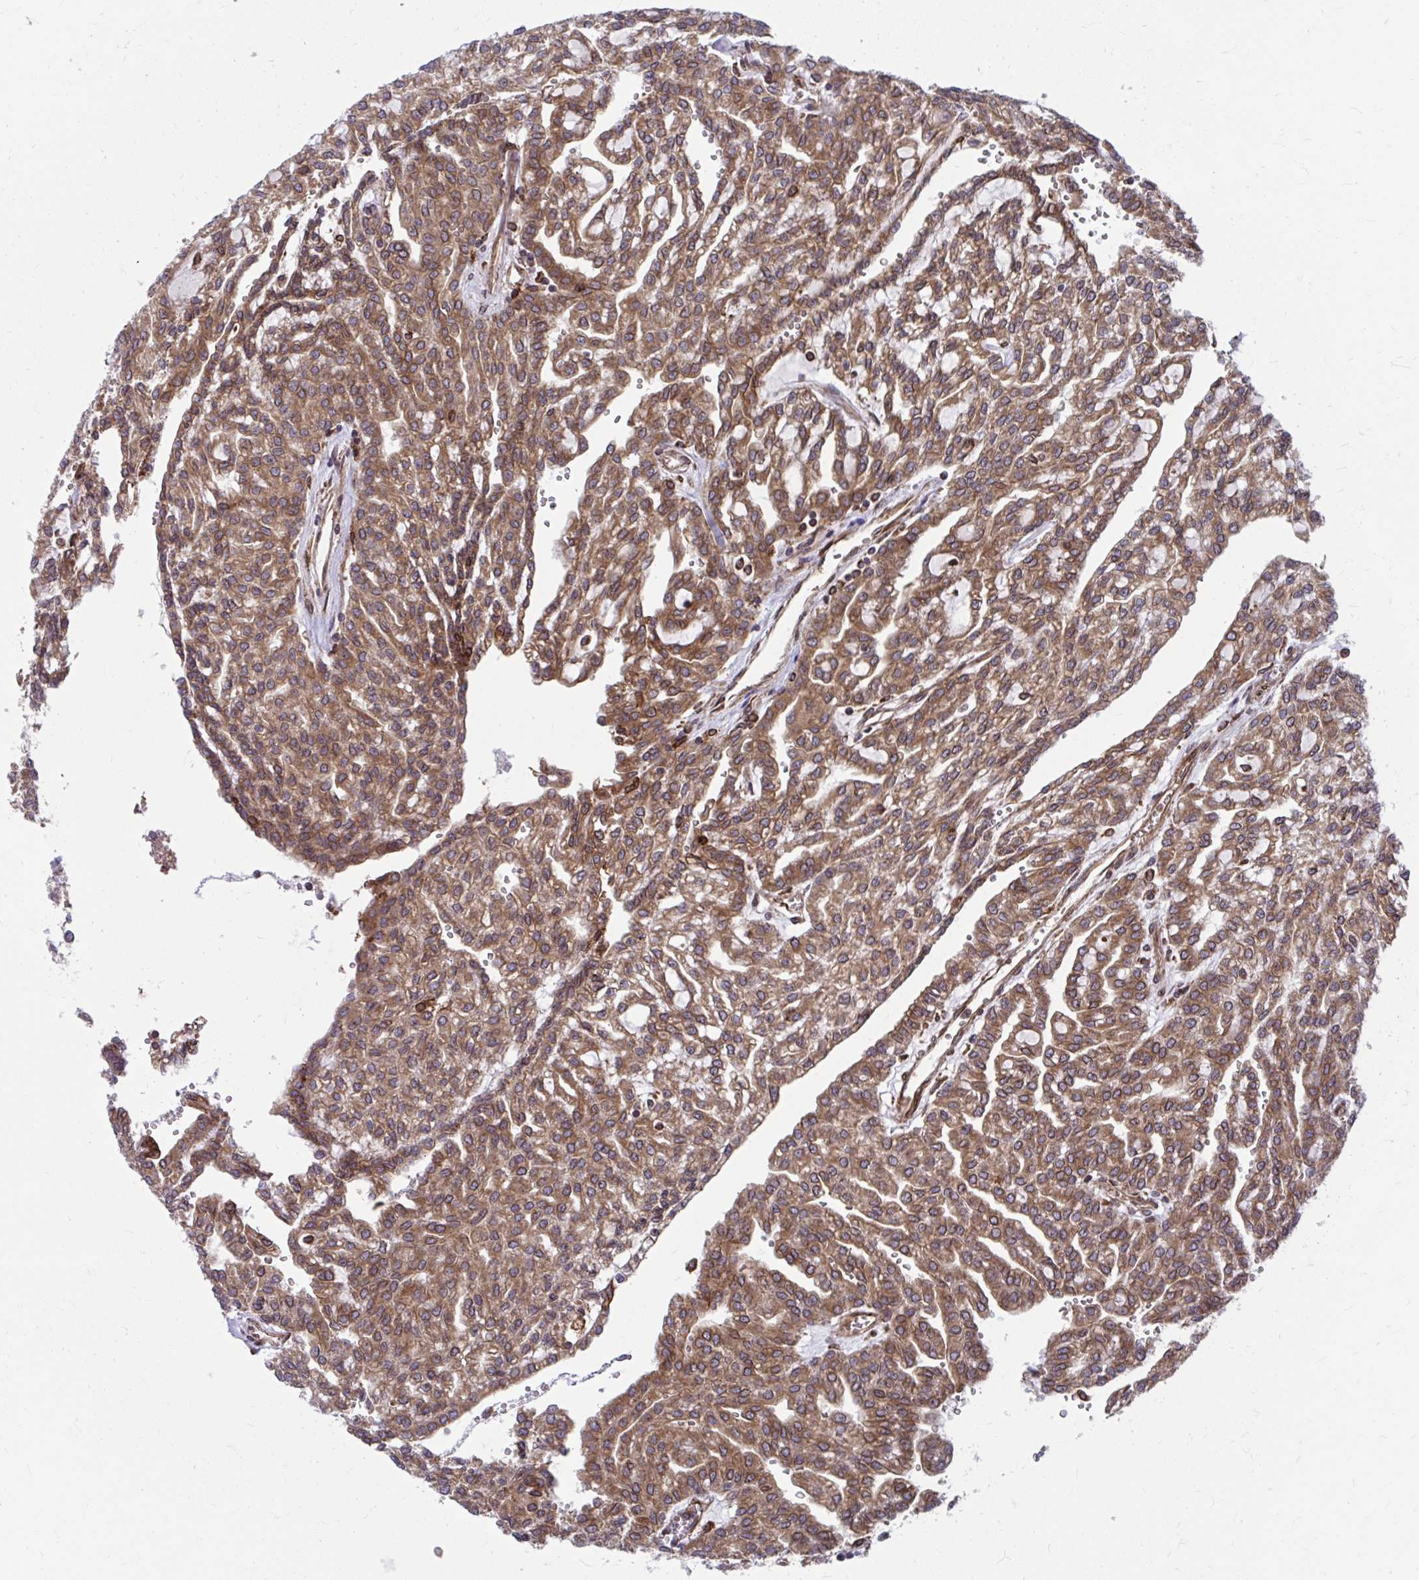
{"staining": {"intensity": "moderate", "quantity": ">75%", "location": "cytoplasmic/membranous"}, "tissue": "renal cancer", "cell_type": "Tumor cells", "image_type": "cancer", "snomed": [{"axis": "morphology", "description": "Adenocarcinoma, NOS"}, {"axis": "topography", "description": "Kidney"}], "caption": "Moderate cytoplasmic/membranous expression is identified in approximately >75% of tumor cells in renal cancer (adenocarcinoma).", "gene": "STIM2", "patient": {"sex": "male", "age": 63}}